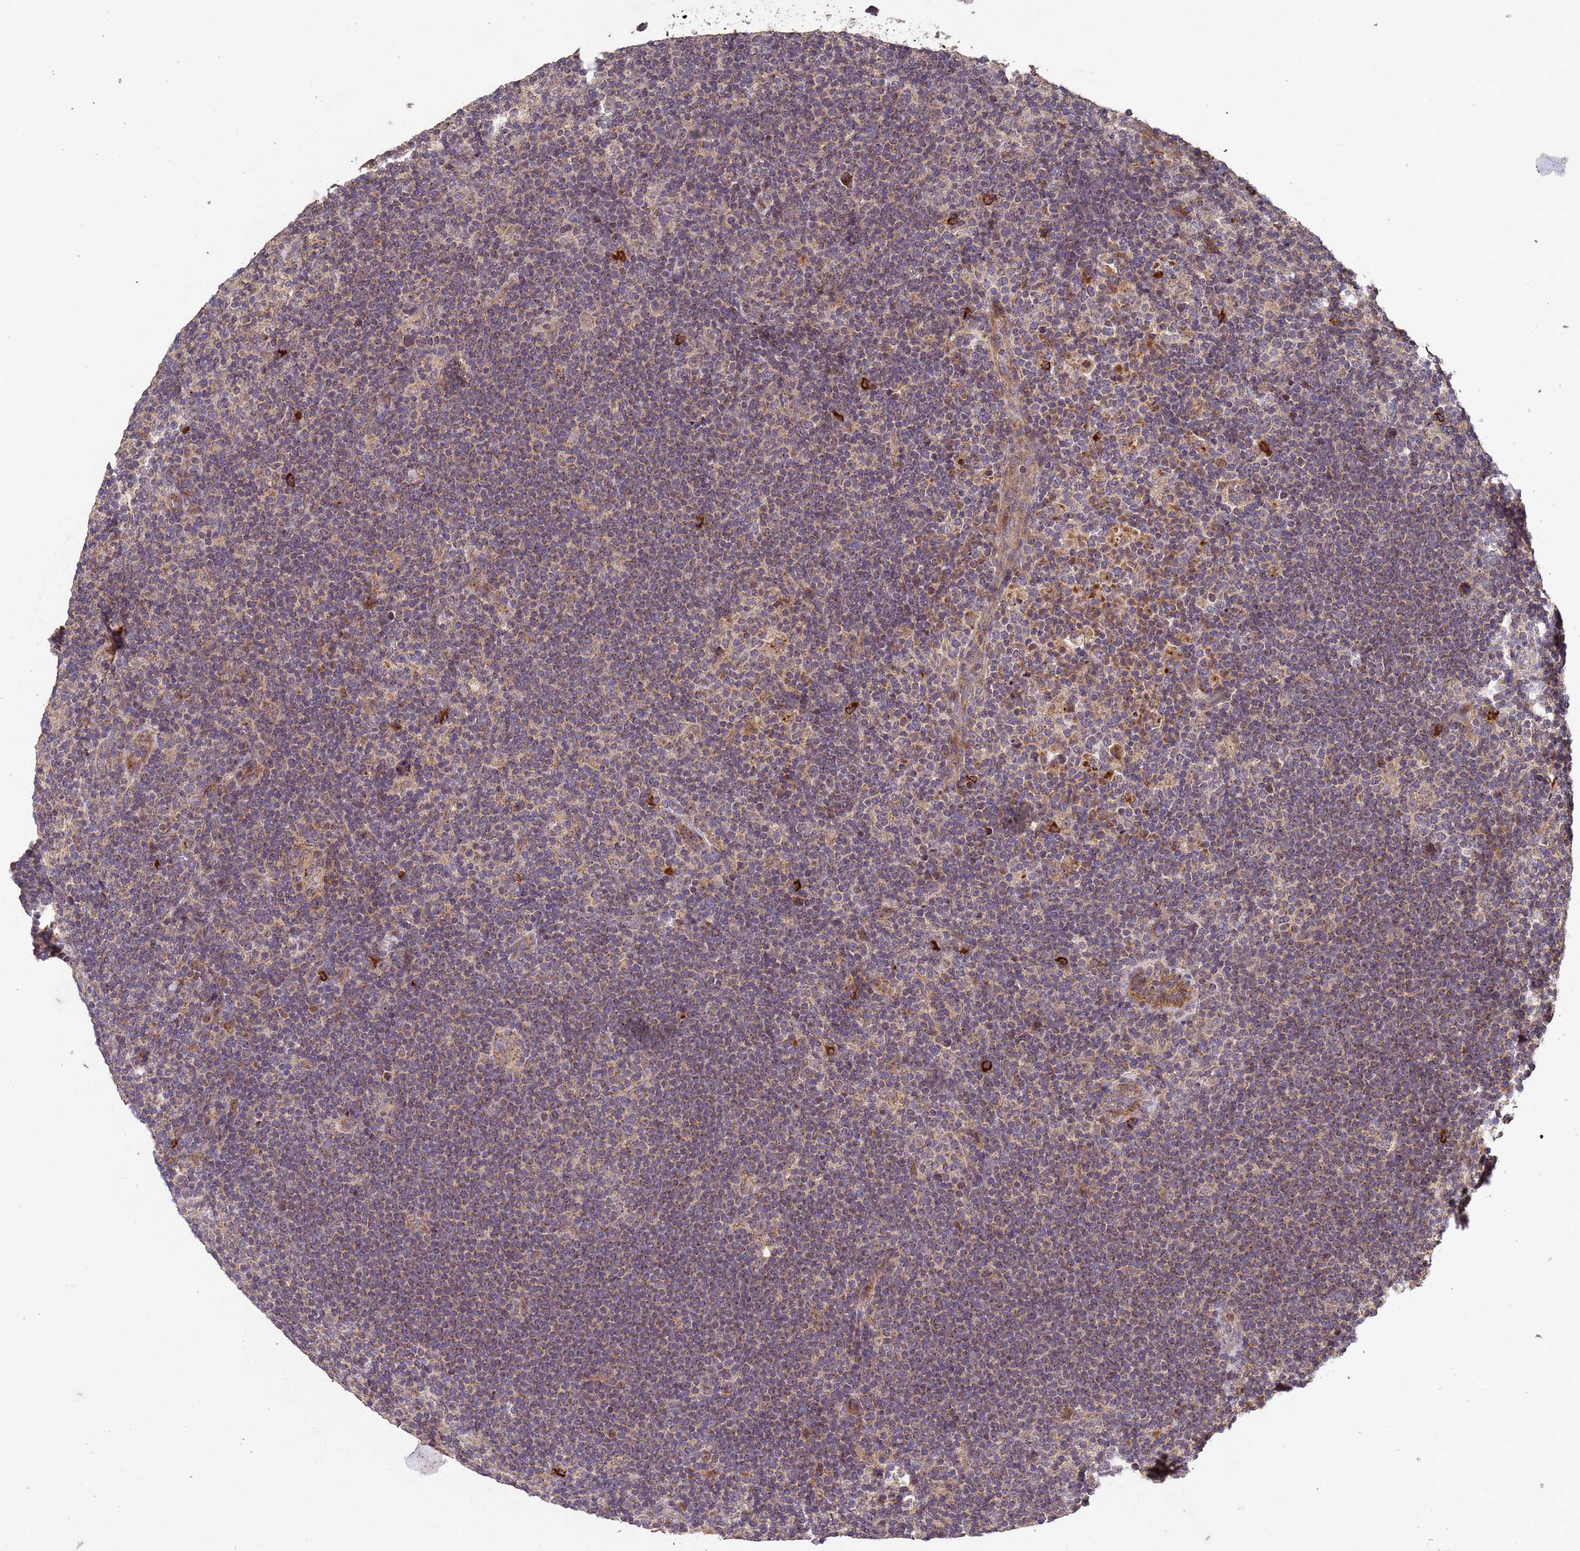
{"staining": {"intensity": "weak", "quantity": ">75%", "location": "cytoplasmic/membranous"}, "tissue": "lymphoma", "cell_type": "Tumor cells", "image_type": "cancer", "snomed": [{"axis": "morphology", "description": "Hodgkin's disease, NOS"}, {"axis": "topography", "description": "Lymph node"}], "caption": "Immunohistochemical staining of human lymphoma shows low levels of weak cytoplasmic/membranous protein staining in about >75% of tumor cells. (IHC, brightfield microscopy, high magnification).", "gene": "FASTKD1", "patient": {"sex": "female", "age": 57}}